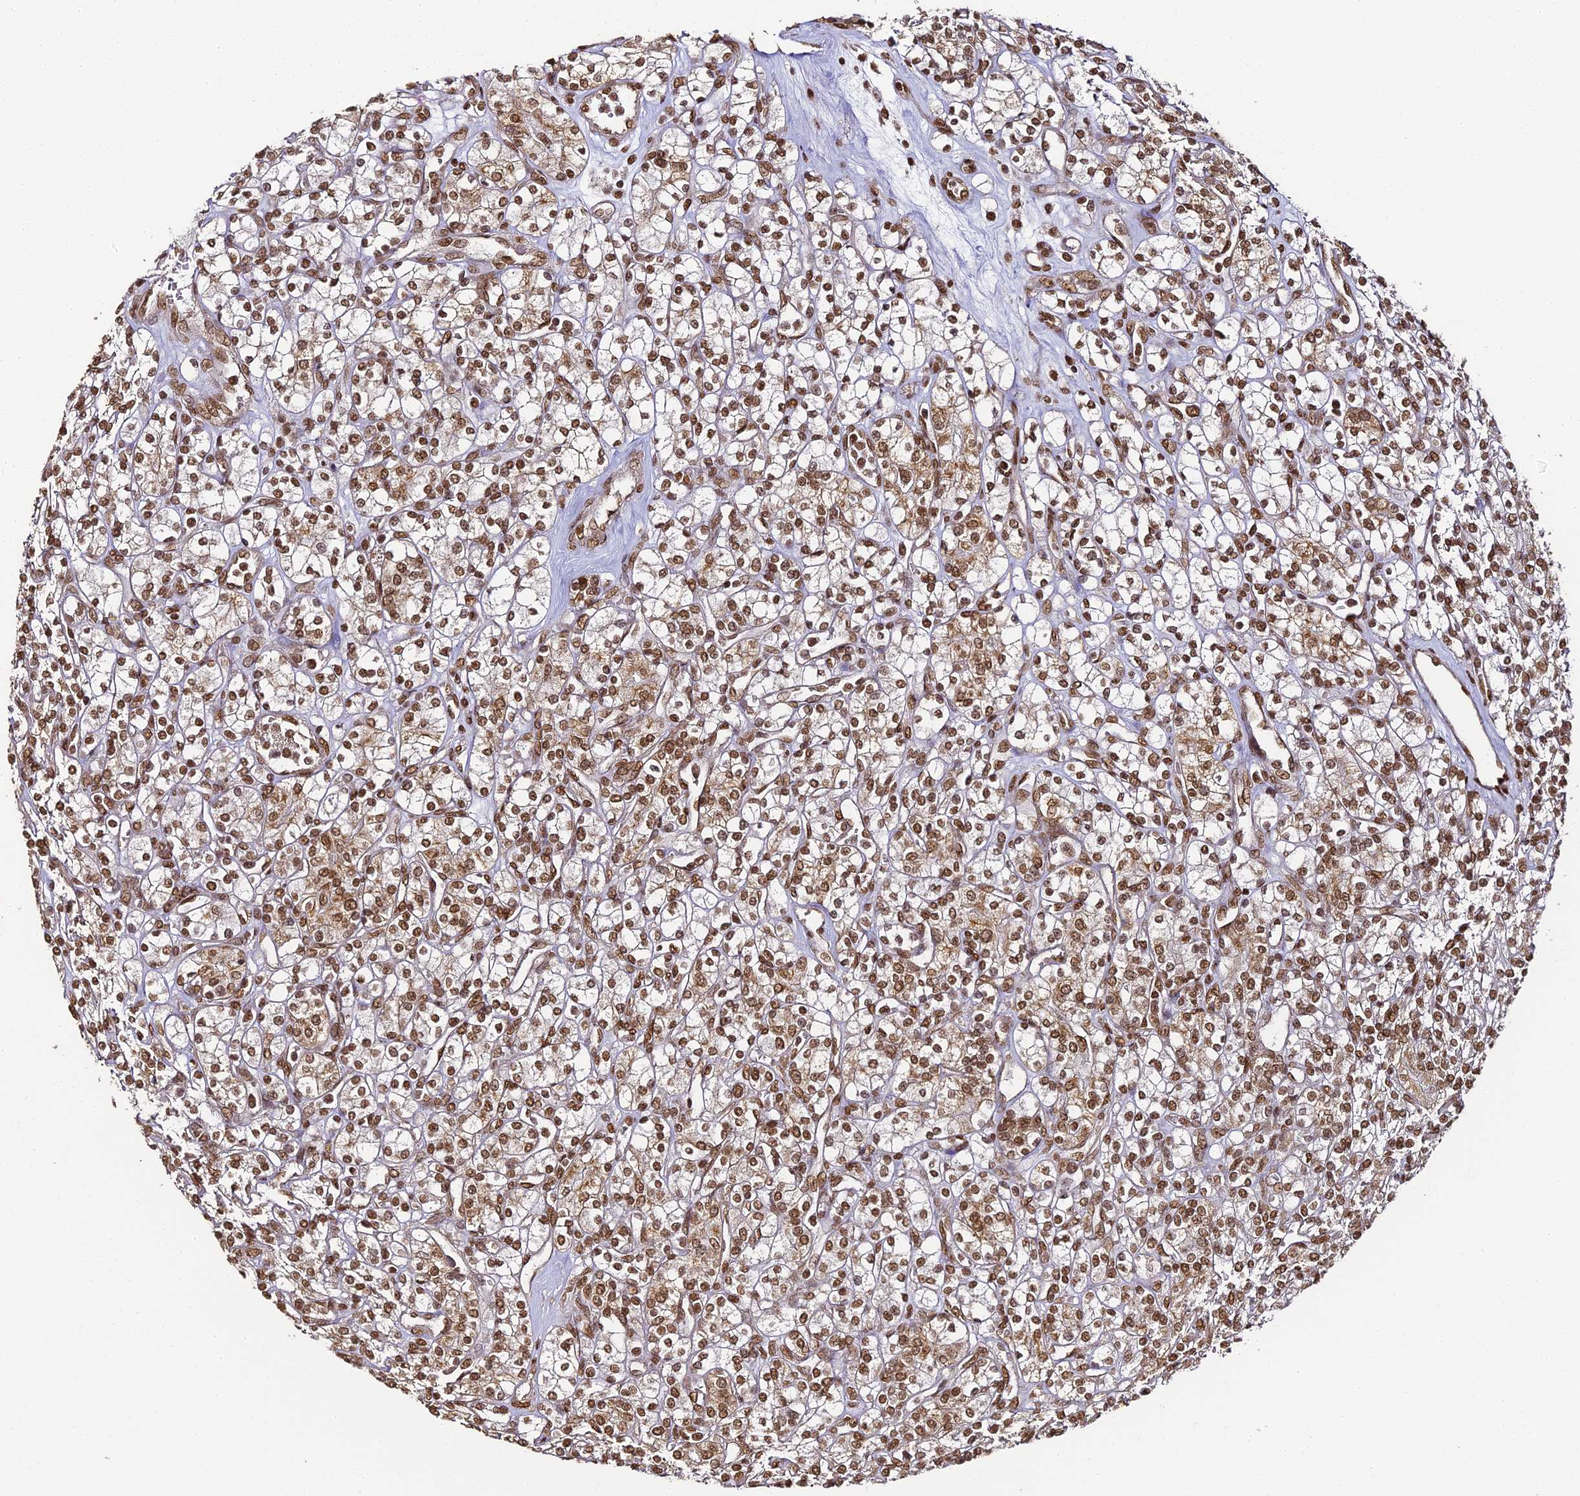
{"staining": {"intensity": "moderate", "quantity": ">75%", "location": "nuclear"}, "tissue": "renal cancer", "cell_type": "Tumor cells", "image_type": "cancer", "snomed": [{"axis": "morphology", "description": "Adenocarcinoma, NOS"}, {"axis": "topography", "description": "Kidney"}], "caption": "Immunohistochemical staining of human adenocarcinoma (renal) displays medium levels of moderate nuclear positivity in about >75% of tumor cells.", "gene": "HNRNPA1", "patient": {"sex": "male", "age": 77}}